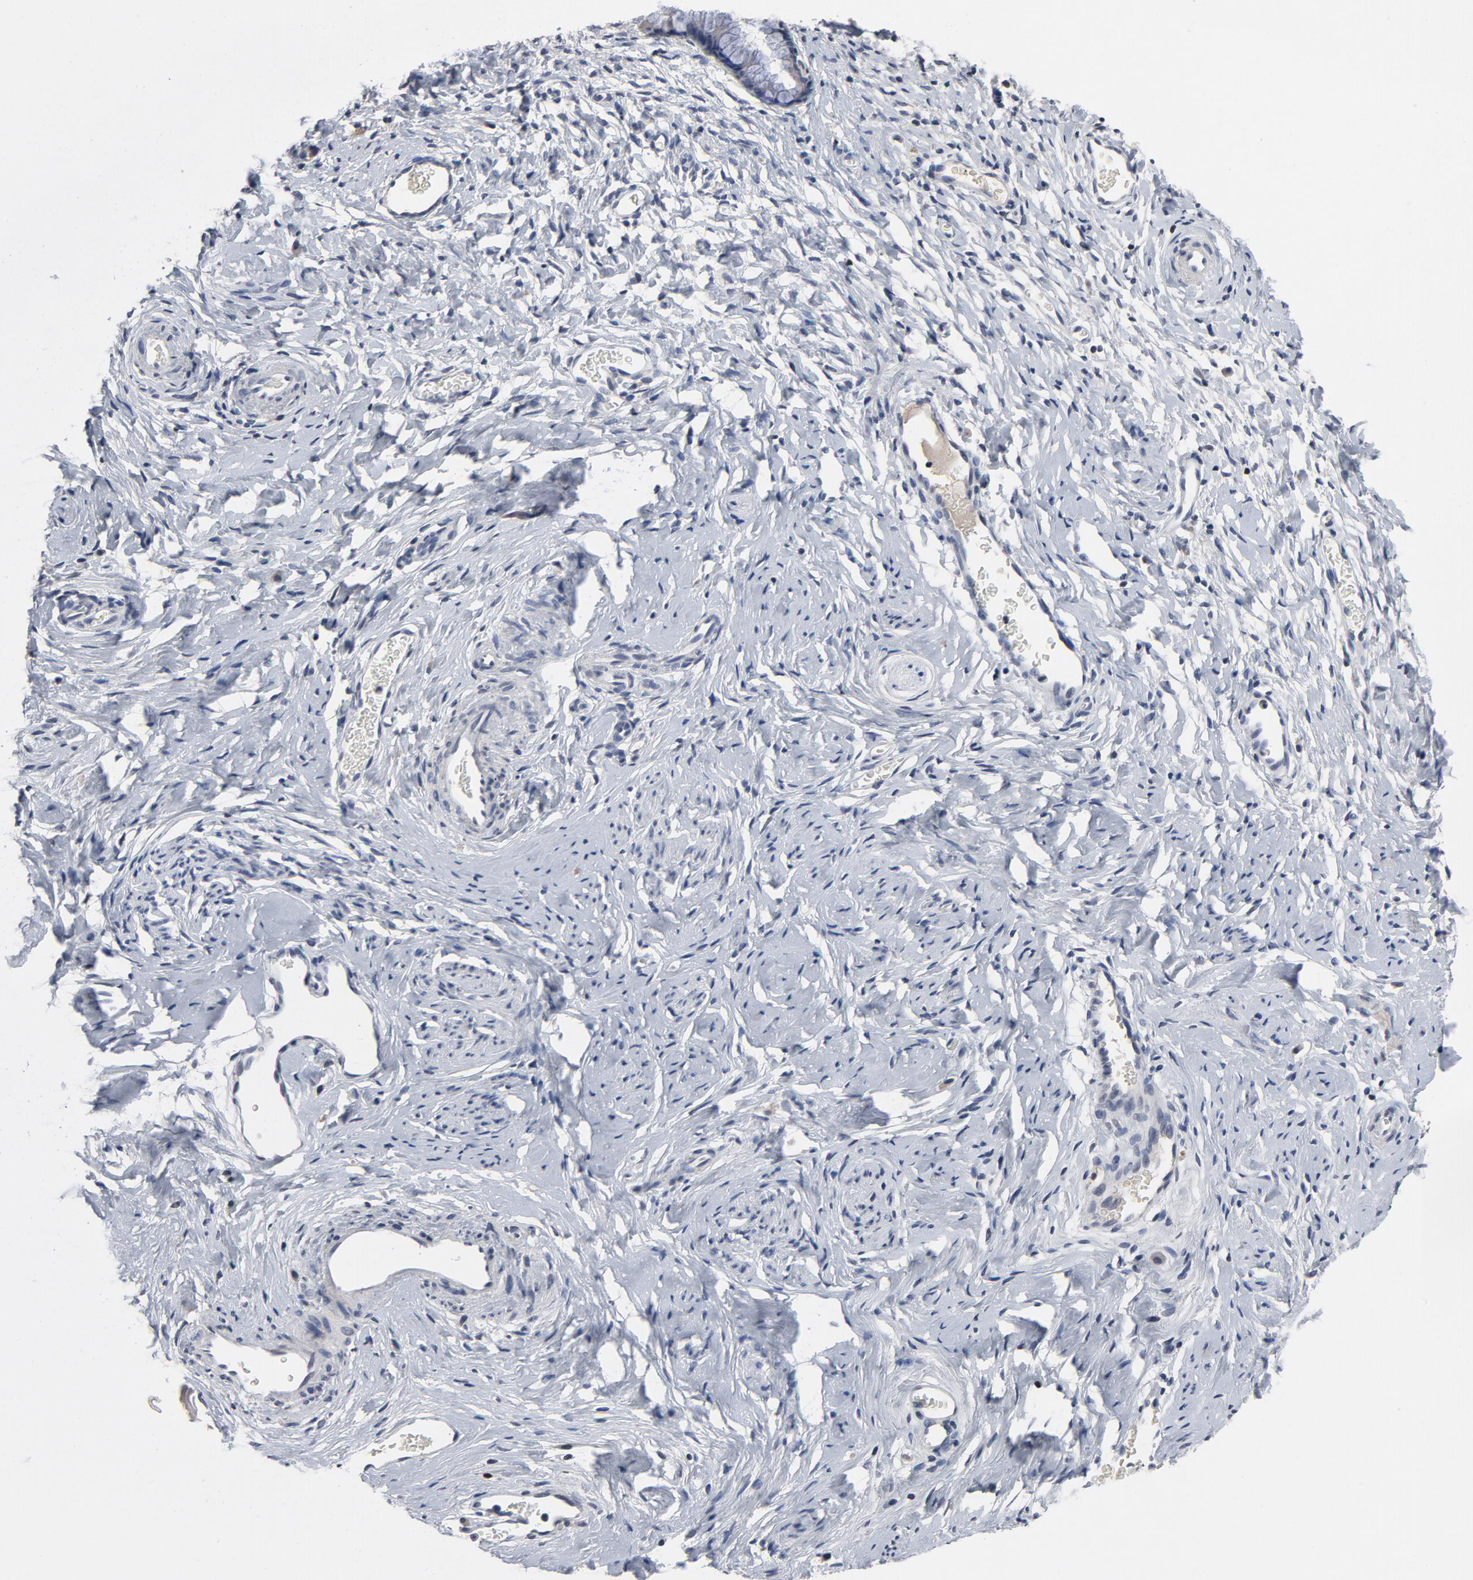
{"staining": {"intensity": "negative", "quantity": "none", "location": "none"}, "tissue": "cervical cancer", "cell_type": "Tumor cells", "image_type": "cancer", "snomed": [{"axis": "morphology", "description": "Normal tissue, NOS"}, {"axis": "morphology", "description": "Squamous cell carcinoma, NOS"}, {"axis": "topography", "description": "Cervix"}], "caption": "Squamous cell carcinoma (cervical) was stained to show a protein in brown. There is no significant expression in tumor cells. (Stains: DAB (3,3'-diaminobenzidine) immunohistochemistry (IHC) with hematoxylin counter stain, Microscopy: brightfield microscopy at high magnification).", "gene": "TCL1A", "patient": {"sex": "female", "age": 67}}